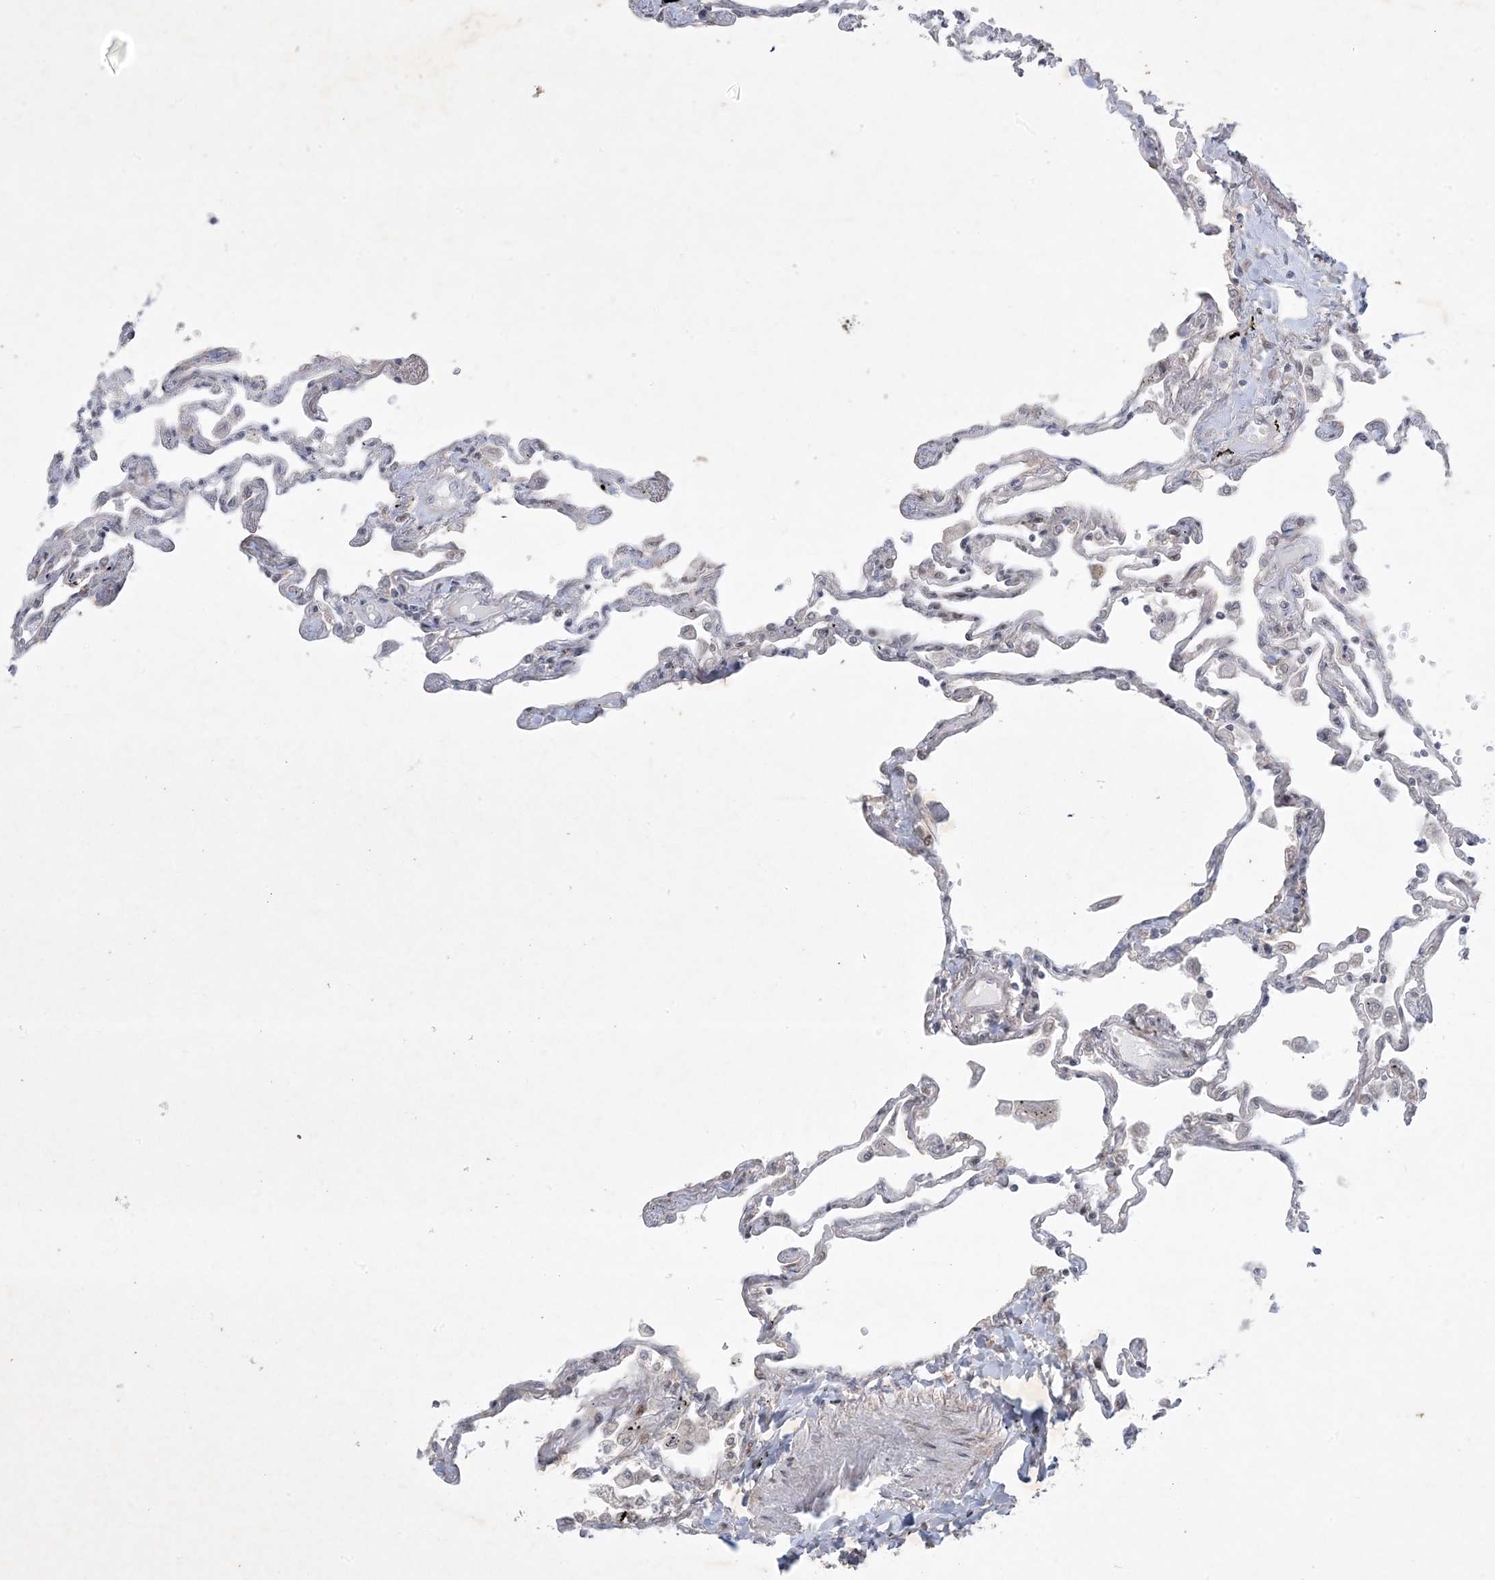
{"staining": {"intensity": "moderate", "quantity": "<25%", "location": "nuclear"}, "tissue": "lung", "cell_type": "Alveolar cells", "image_type": "normal", "snomed": [{"axis": "morphology", "description": "Normal tissue, NOS"}, {"axis": "topography", "description": "Lung"}], "caption": "Protein expression analysis of benign lung exhibits moderate nuclear staining in approximately <25% of alveolar cells.", "gene": "SOGA3", "patient": {"sex": "female", "age": 67}}